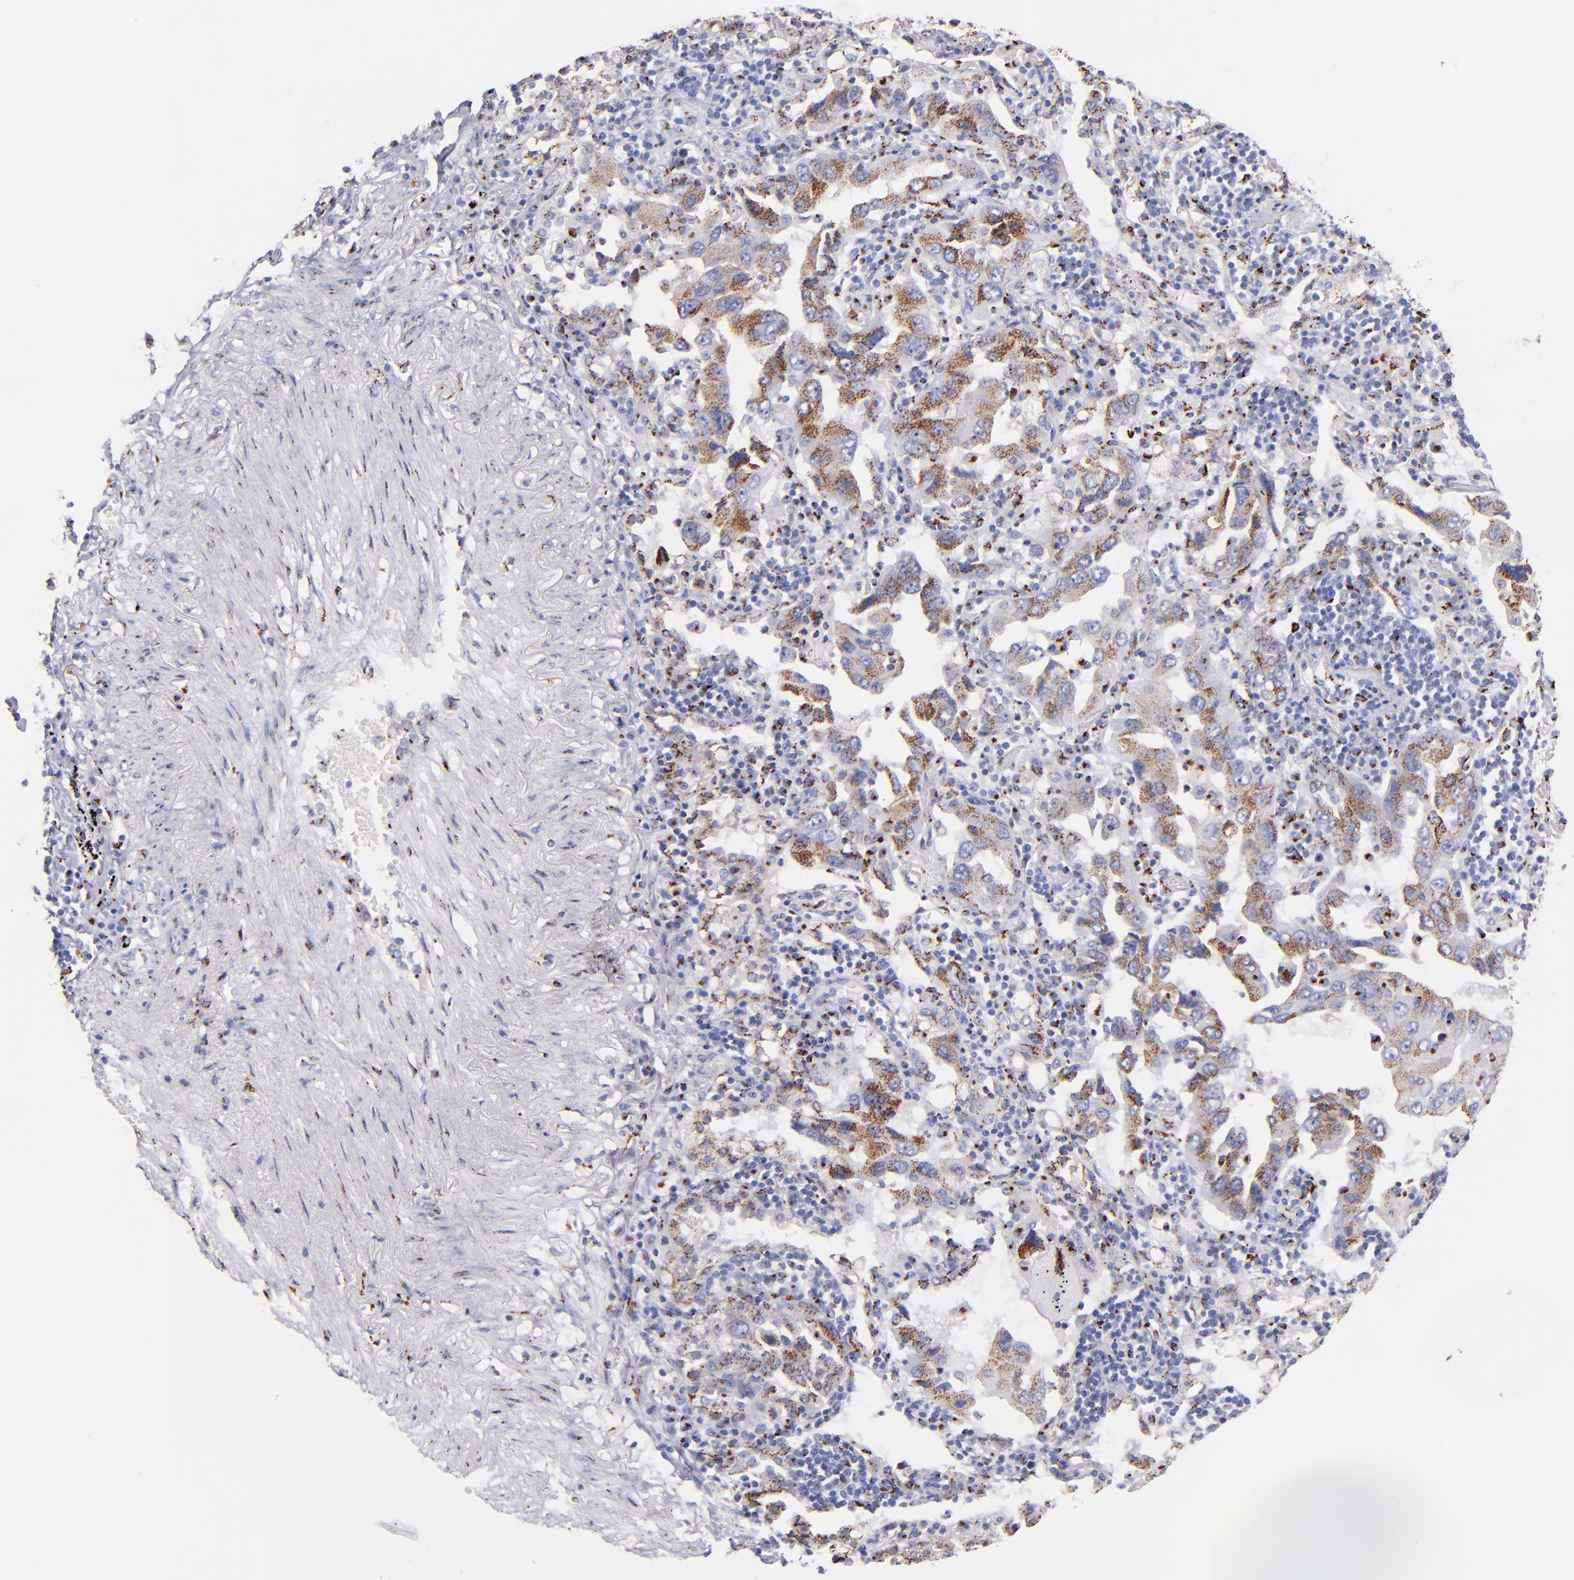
{"staining": {"intensity": "weak", "quantity": ">75%", "location": "cytoplasmic/membranous"}, "tissue": "lung cancer", "cell_type": "Tumor cells", "image_type": "cancer", "snomed": [{"axis": "morphology", "description": "Adenocarcinoma, NOS"}, {"axis": "topography", "description": "Lung"}], "caption": "The image reveals immunohistochemical staining of adenocarcinoma (lung). There is weak cytoplasmic/membranous staining is identified in about >75% of tumor cells.", "gene": "GOLIM4", "patient": {"sex": "female", "age": 65}}